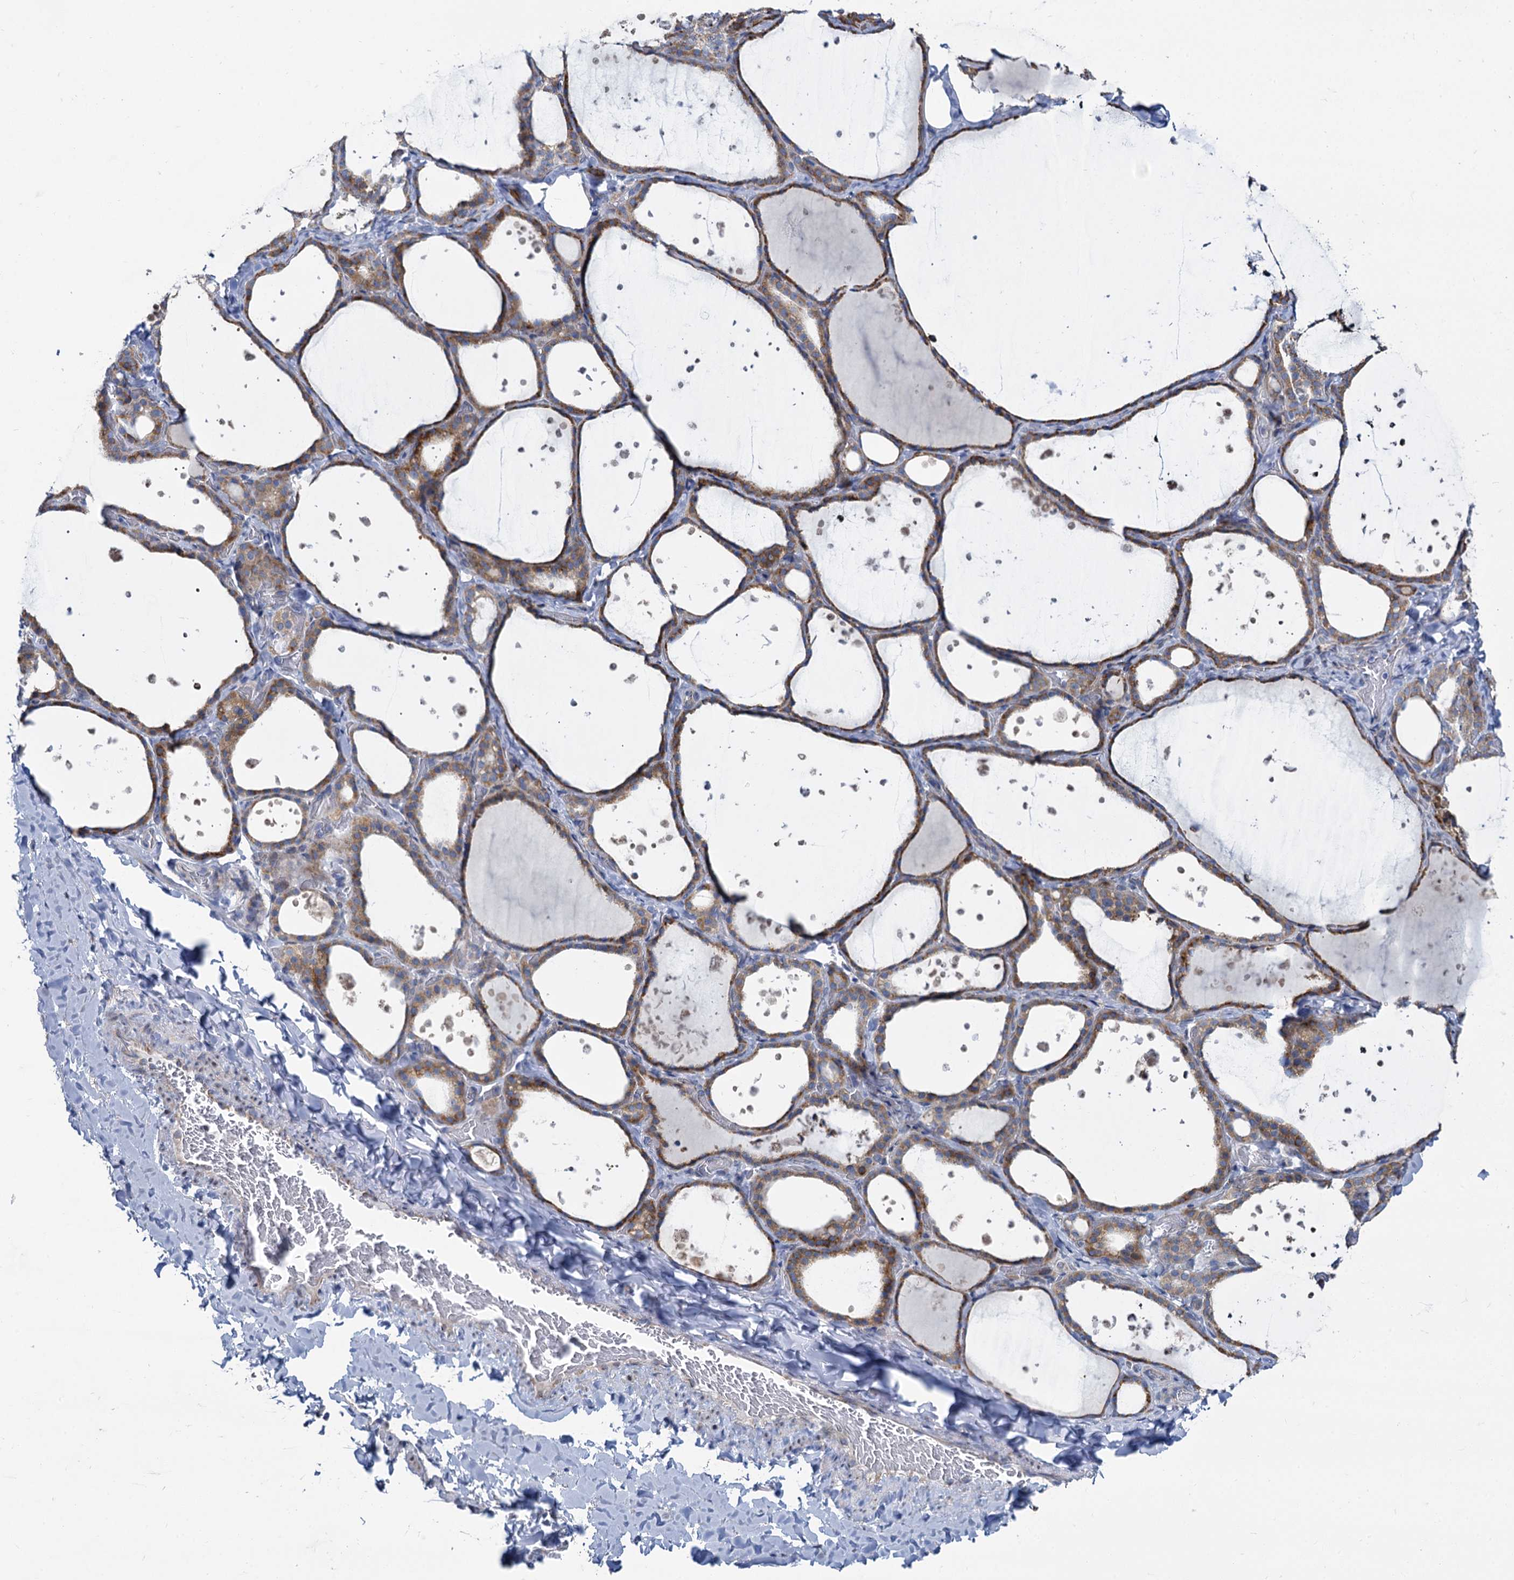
{"staining": {"intensity": "moderate", "quantity": ">75%", "location": "cytoplasmic/membranous"}, "tissue": "thyroid gland", "cell_type": "Glandular cells", "image_type": "normal", "snomed": [{"axis": "morphology", "description": "Normal tissue, NOS"}, {"axis": "topography", "description": "Thyroid gland"}], "caption": "Immunohistochemical staining of benign thyroid gland displays >75% levels of moderate cytoplasmic/membranous protein expression in about >75% of glandular cells.", "gene": "PRSS35", "patient": {"sex": "female", "age": 44}}